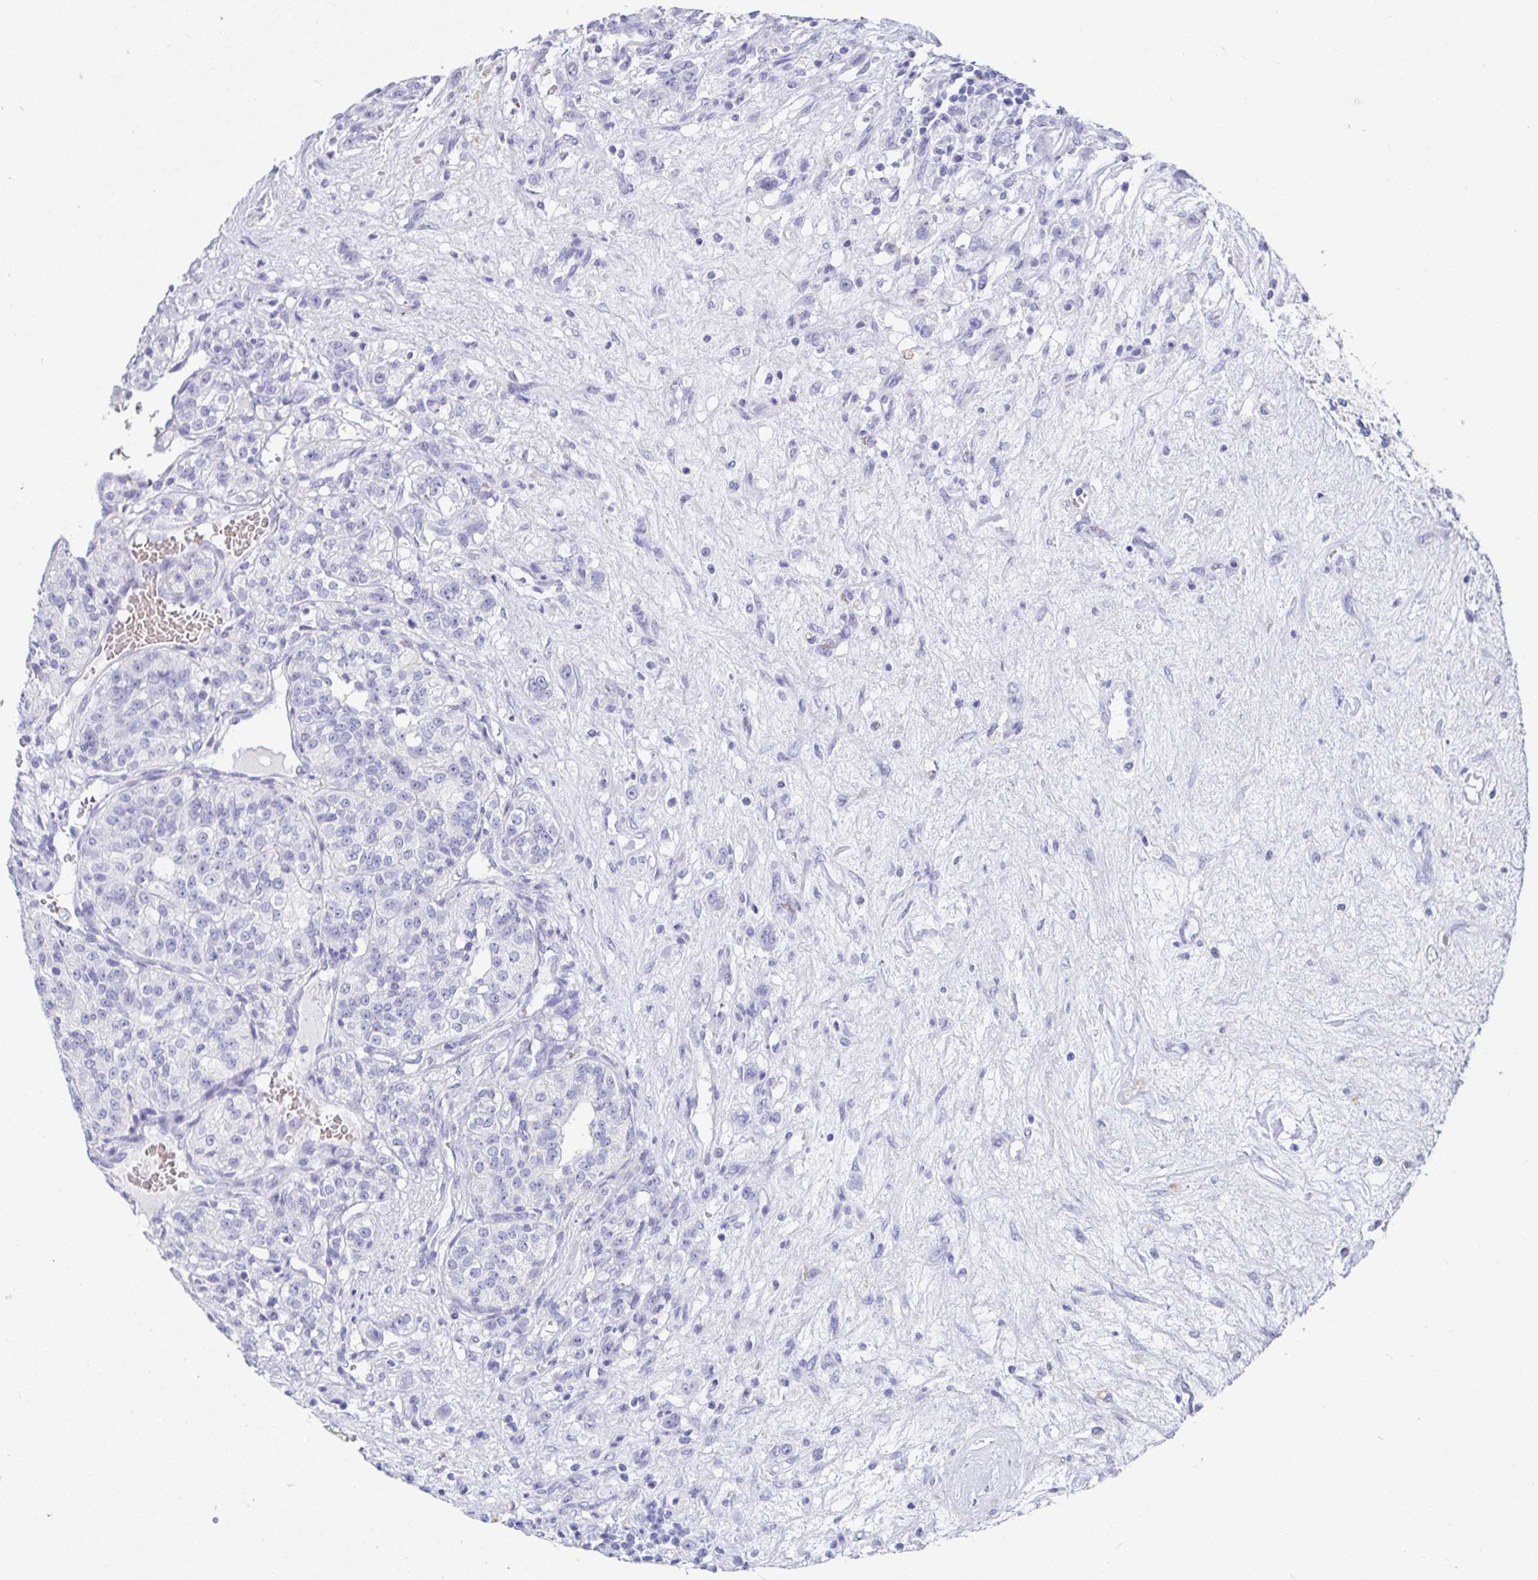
{"staining": {"intensity": "negative", "quantity": "none", "location": "none"}, "tissue": "renal cancer", "cell_type": "Tumor cells", "image_type": "cancer", "snomed": [{"axis": "morphology", "description": "Adenocarcinoma, NOS"}, {"axis": "topography", "description": "Kidney"}], "caption": "Human adenocarcinoma (renal) stained for a protein using immunohistochemistry shows no positivity in tumor cells.", "gene": "ZPBP2", "patient": {"sex": "female", "age": 63}}